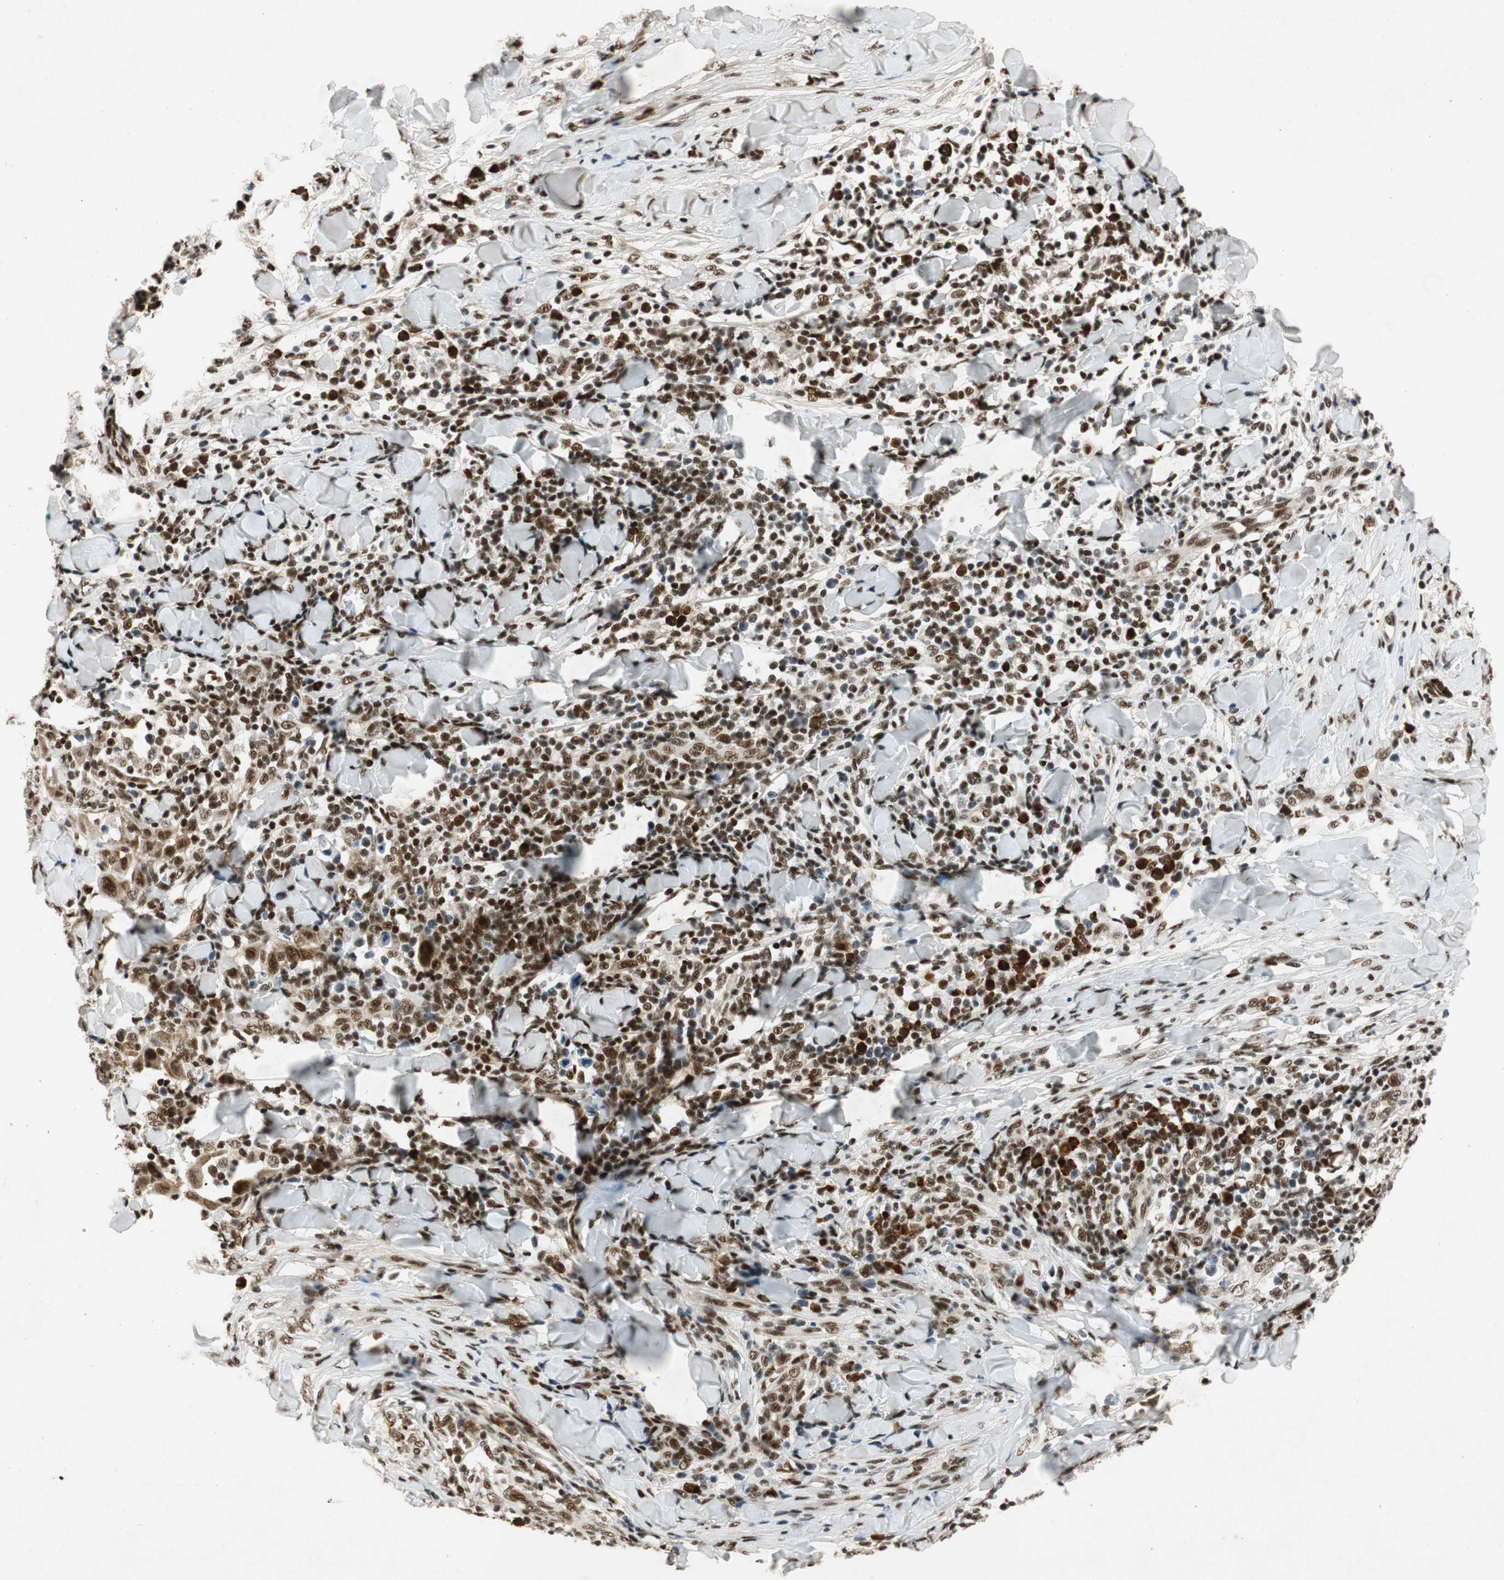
{"staining": {"intensity": "strong", "quantity": ">75%", "location": "nuclear"}, "tissue": "skin cancer", "cell_type": "Tumor cells", "image_type": "cancer", "snomed": [{"axis": "morphology", "description": "Squamous cell carcinoma, NOS"}, {"axis": "topography", "description": "Skin"}], "caption": "Protein staining of skin cancer (squamous cell carcinoma) tissue demonstrates strong nuclear positivity in about >75% of tumor cells.", "gene": "NCBP3", "patient": {"sex": "male", "age": 24}}